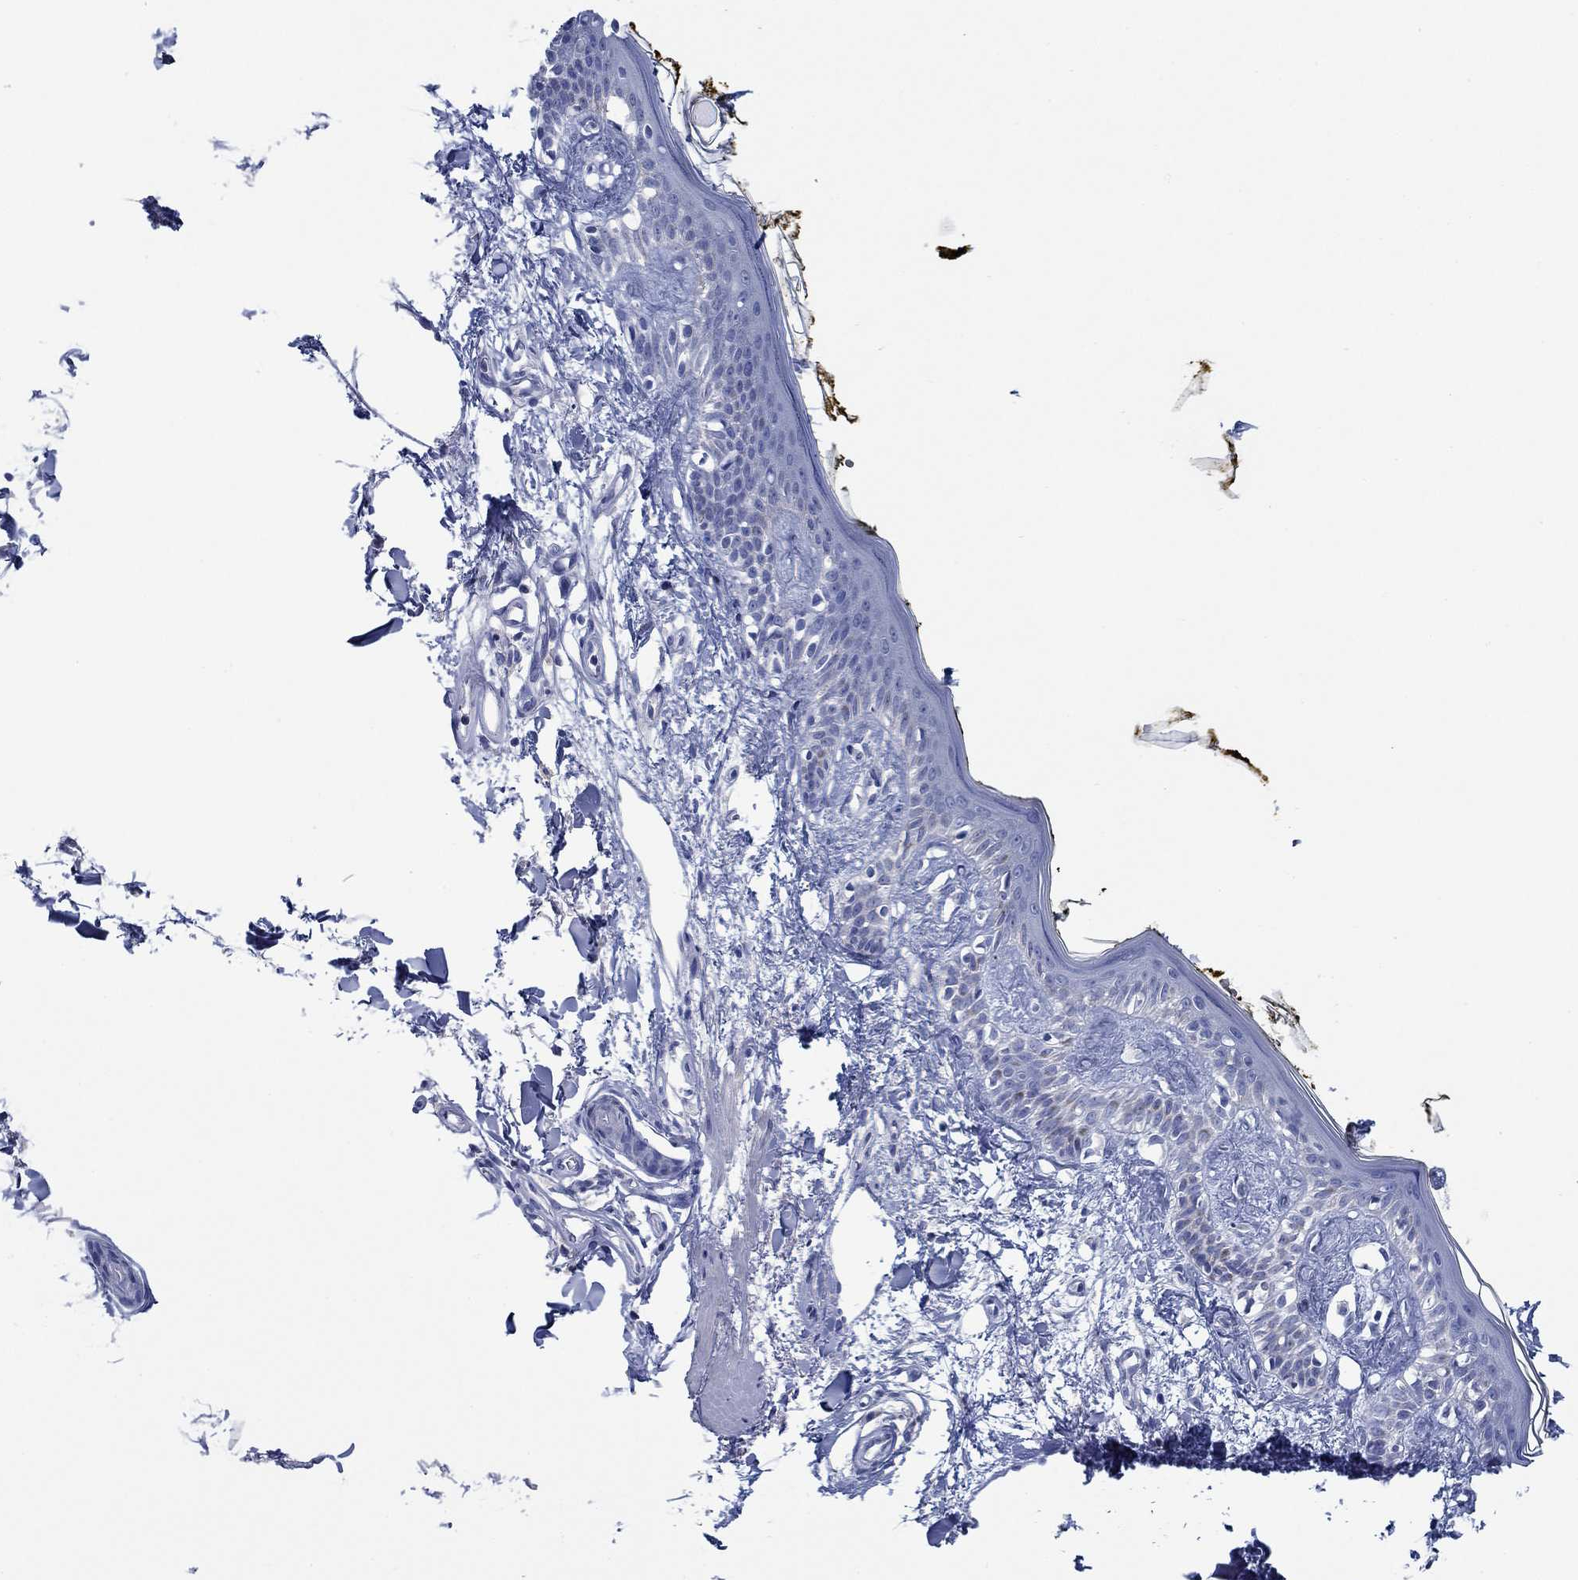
{"staining": {"intensity": "negative", "quantity": "none", "location": "none"}, "tissue": "skin", "cell_type": "Fibroblasts", "image_type": "normal", "snomed": [{"axis": "morphology", "description": "Normal tissue, NOS"}, {"axis": "topography", "description": "Skin"}], "caption": "Histopathology image shows no significant protein expression in fibroblasts of benign skin.", "gene": "TOMM20L", "patient": {"sex": "male", "age": 76}}